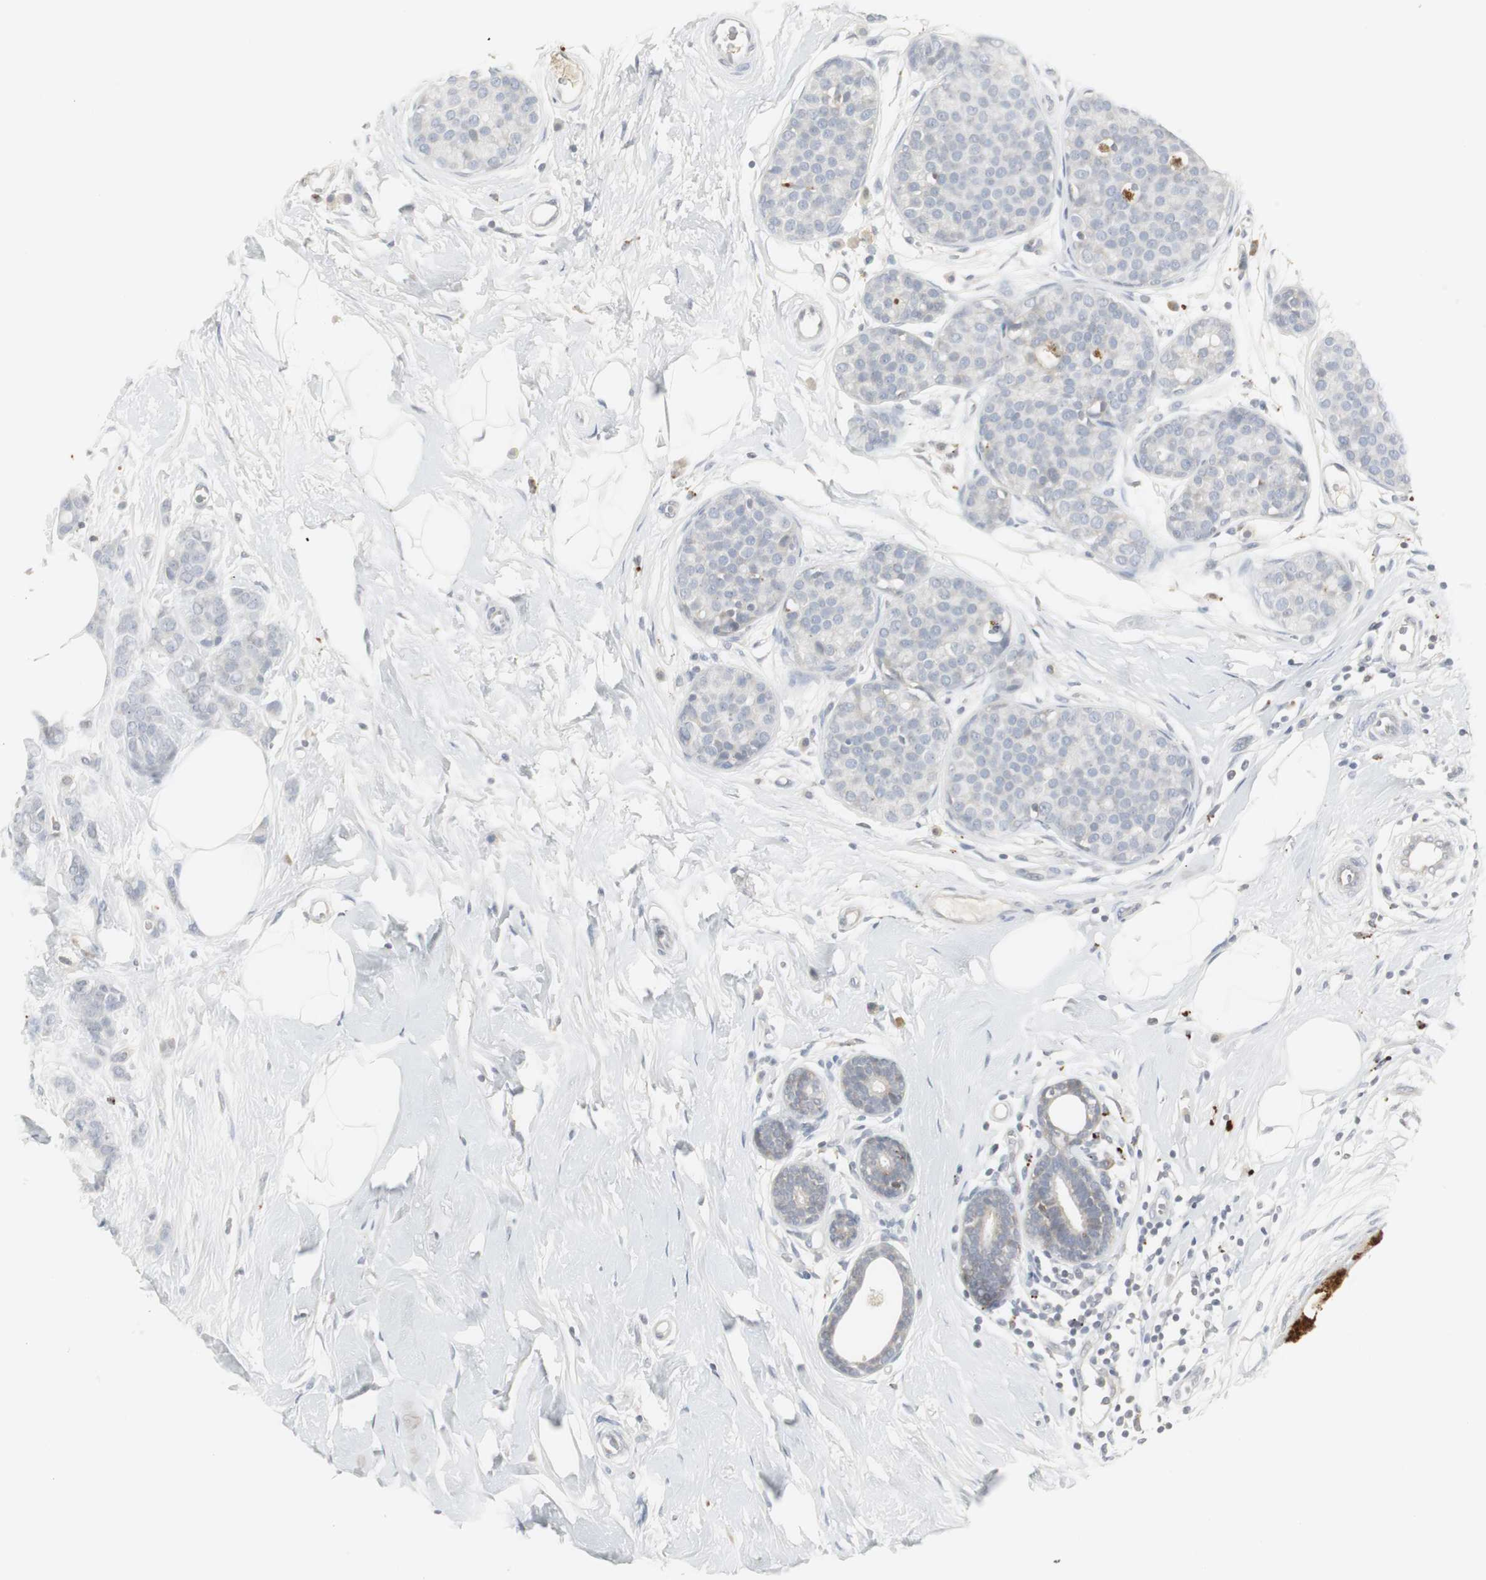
{"staining": {"intensity": "negative", "quantity": "none", "location": "none"}, "tissue": "breast cancer", "cell_type": "Tumor cells", "image_type": "cancer", "snomed": [{"axis": "morphology", "description": "Lobular carcinoma, in situ"}, {"axis": "morphology", "description": "Lobular carcinoma"}, {"axis": "topography", "description": "Breast"}], "caption": "The histopathology image reveals no significant staining in tumor cells of breast lobular carcinoma. (DAB immunohistochemistry (IHC) visualized using brightfield microscopy, high magnification).", "gene": "PI15", "patient": {"sex": "female", "age": 41}}